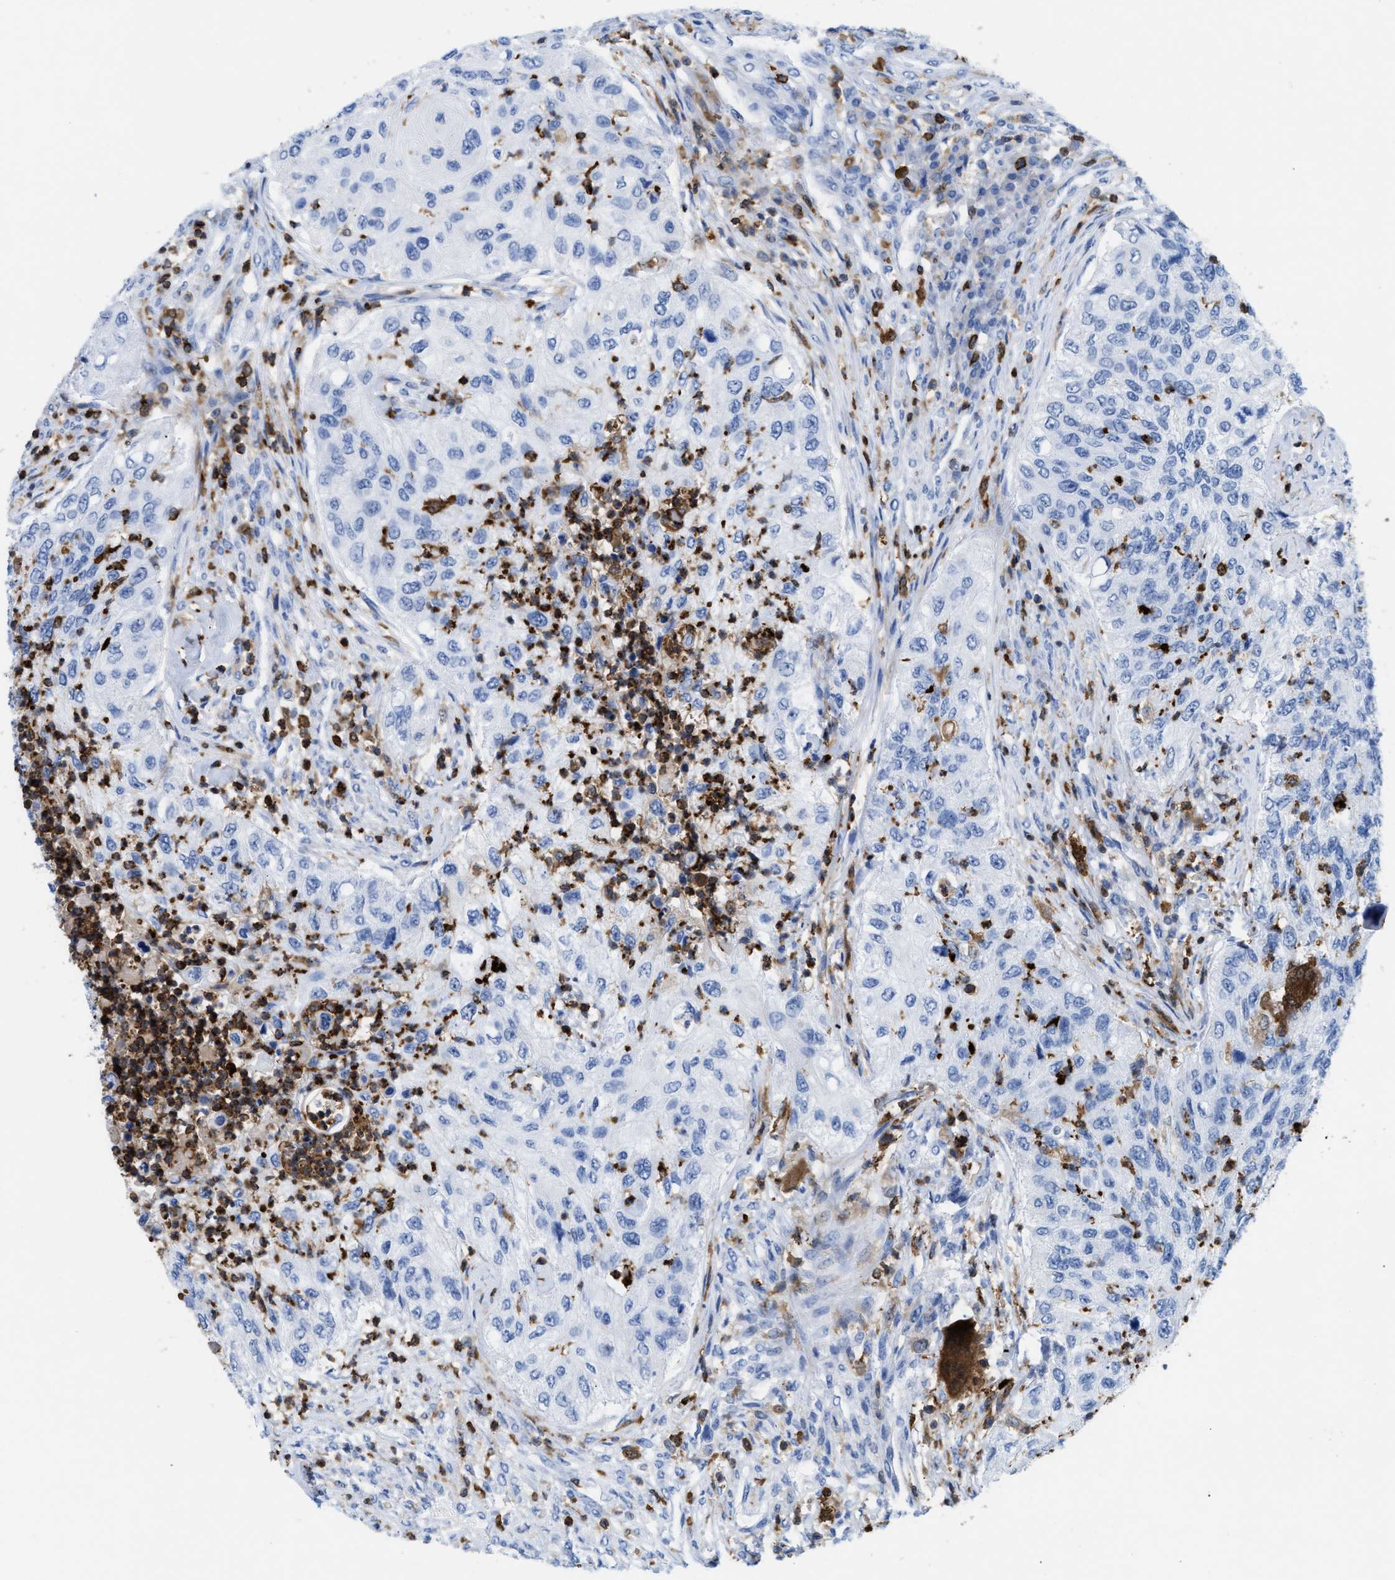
{"staining": {"intensity": "negative", "quantity": "none", "location": "none"}, "tissue": "urothelial cancer", "cell_type": "Tumor cells", "image_type": "cancer", "snomed": [{"axis": "morphology", "description": "Urothelial carcinoma, High grade"}, {"axis": "topography", "description": "Urinary bladder"}], "caption": "Immunohistochemical staining of human urothelial cancer displays no significant expression in tumor cells. (Immunohistochemistry (ihc), brightfield microscopy, high magnification).", "gene": "LCP1", "patient": {"sex": "female", "age": 60}}